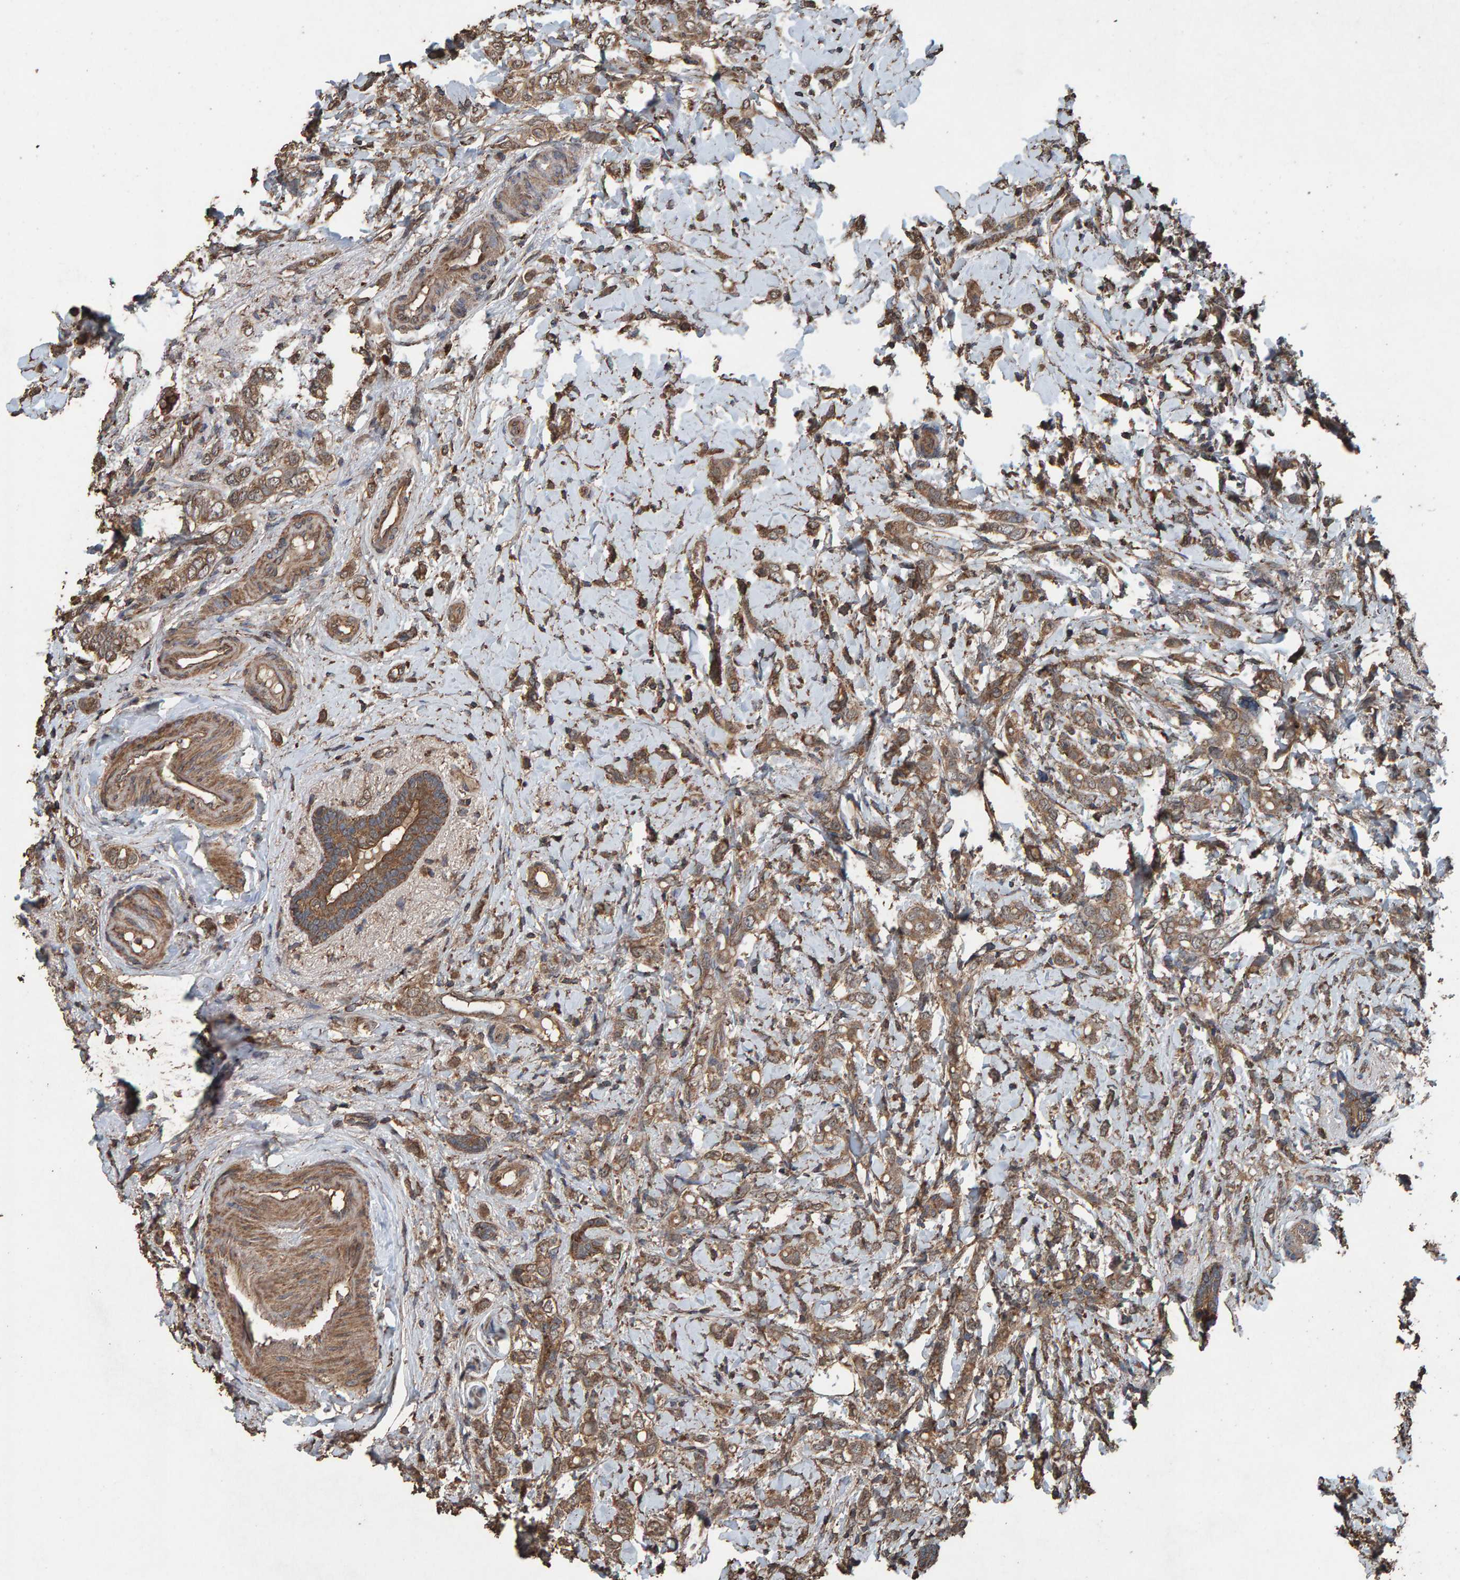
{"staining": {"intensity": "moderate", "quantity": ">75%", "location": "cytoplasmic/membranous"}, "tissue": "breast cancer", "cell_type": "Tumor cells", "image_type": "cancer", "snomed": [{"axis": "morphology", "description": "Normal tissue, NOS"}, {"axis": "morphology", "description": "Lobular carcinoma"}, {"axis": "topography", "description": "Breast"}], "caption": "Lobular carcinoma (breast) tissue displays moderate cytoplasmic/membranous positivity in approximately >75% of tumor cells (Stains: DAB (3,3'-diaminobenzidine) in brown, nuclei in blue, Microscopy: brightfield microscopy at high magnification).", "gene": "DUS1L", "patient": {"sex": "female", "age": 47}}